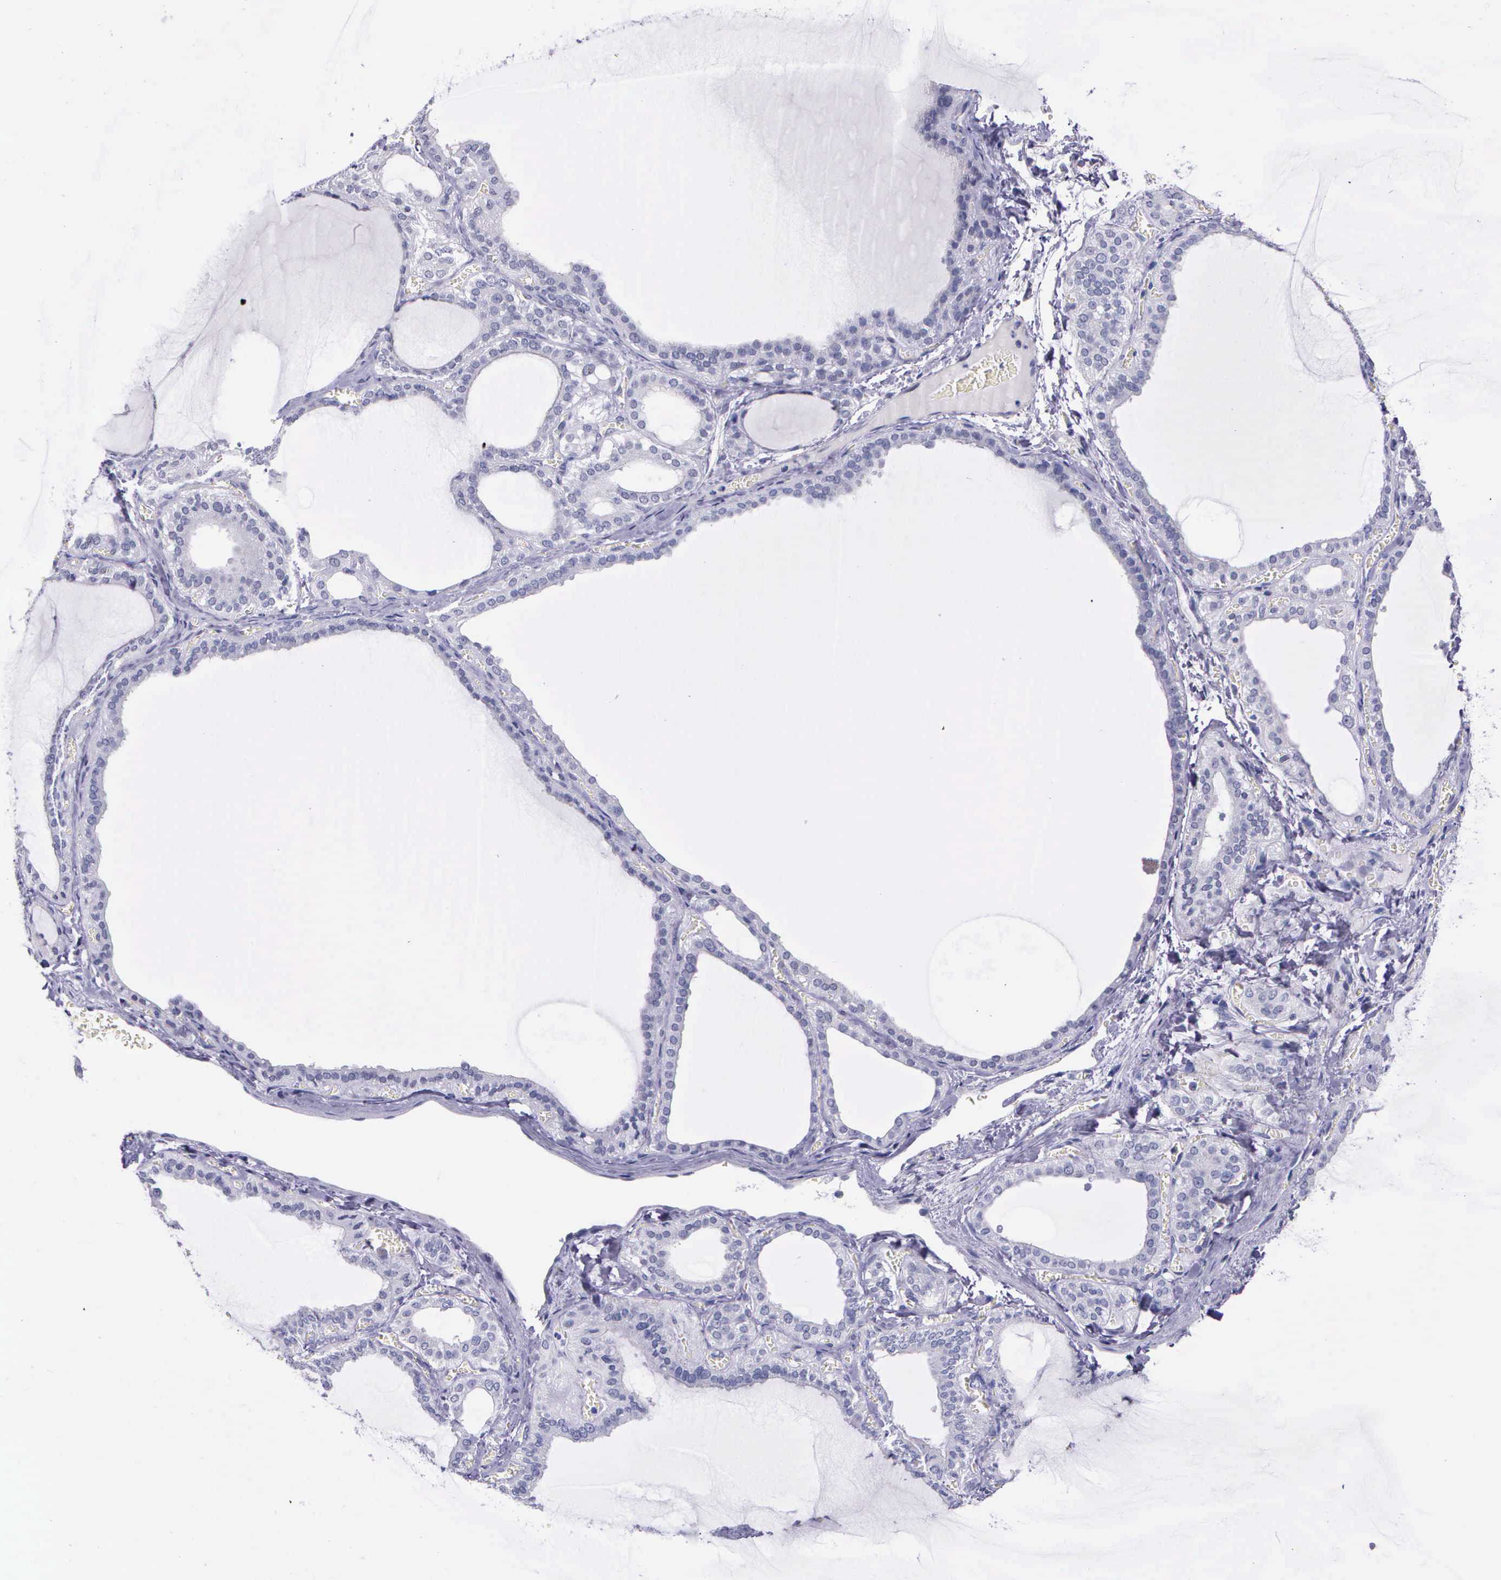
{"staining": {"intensity": "negative", "quantity": "none", "location": "none"}, "tissue": "thyroid gland", "cell_type": "Glandular cells", "image_type": "normal", "snomed": [{"axis": "morphology", "description": "Normal tissue, NOS"}, {"axis": "topography", "description": "Thyroid gland"}], "caption": "The photomicrograph reveals no staining of glandular cells in benign thyroid gland.", "gene": "AHNAK2", "patient": {"sex": "female", "age": 55}}